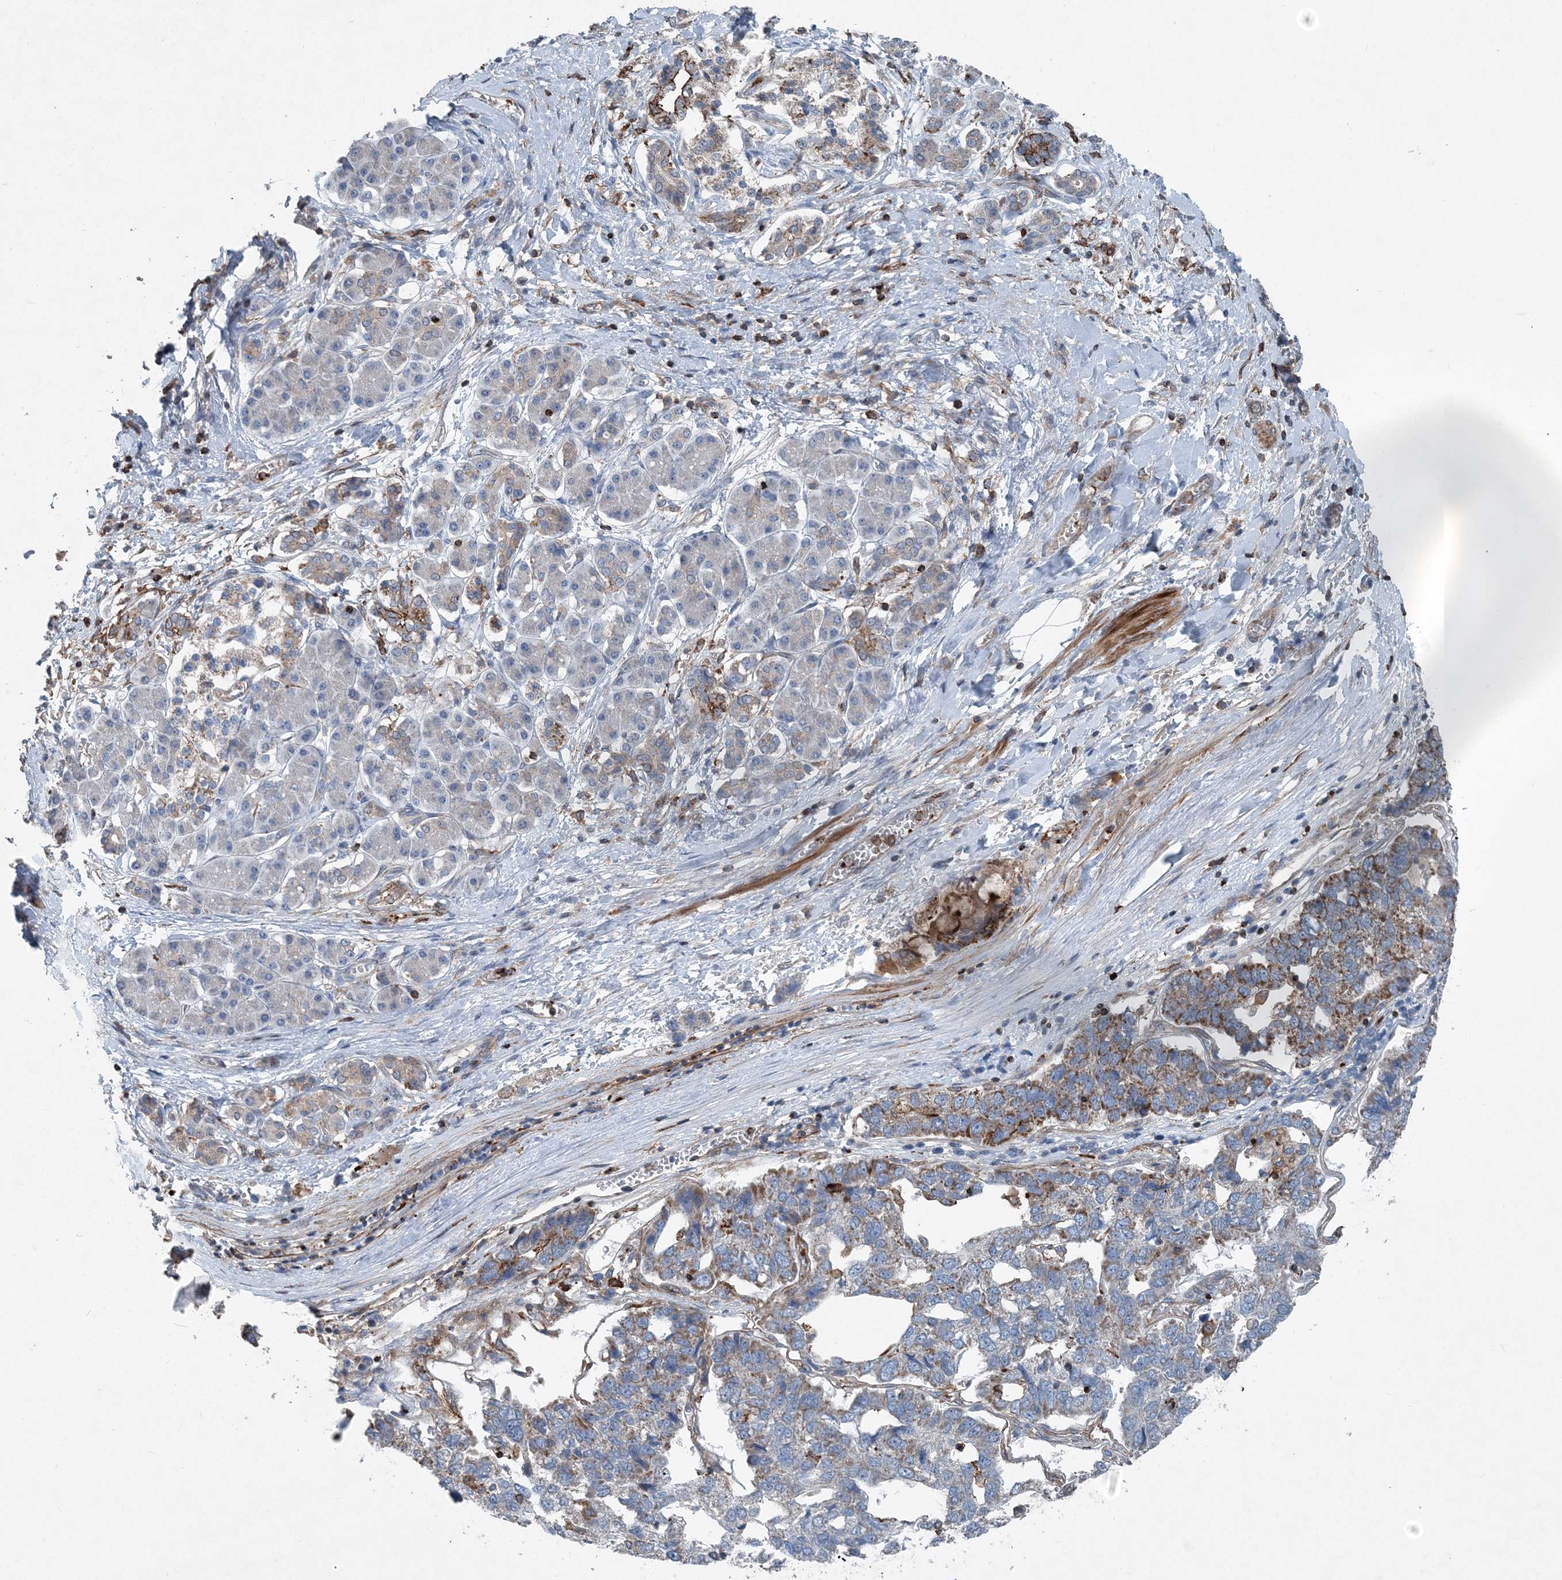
{"staining": {"intensity": "moderate", "quantity": "<25%", "location": "cytoplasmic/membranous"}, "tissue": "pancreatic cancer", "cell_type": "Tumor cells", "image_type": "cancer", "snomed": [{"axis": "morphology", "description": "Adenocarcinoma, NOS"}, {"axis": "topography", "description": "Pancreas"}], "caption": "IHC of pancreatic cancer (adenocarcinoma) reveals low levels of moderate cytoplasmic/membranous expression in approximately <25% of tumor cells.", "gene": "DGUOK", "patient": {"sex": "female", "age": 61}}